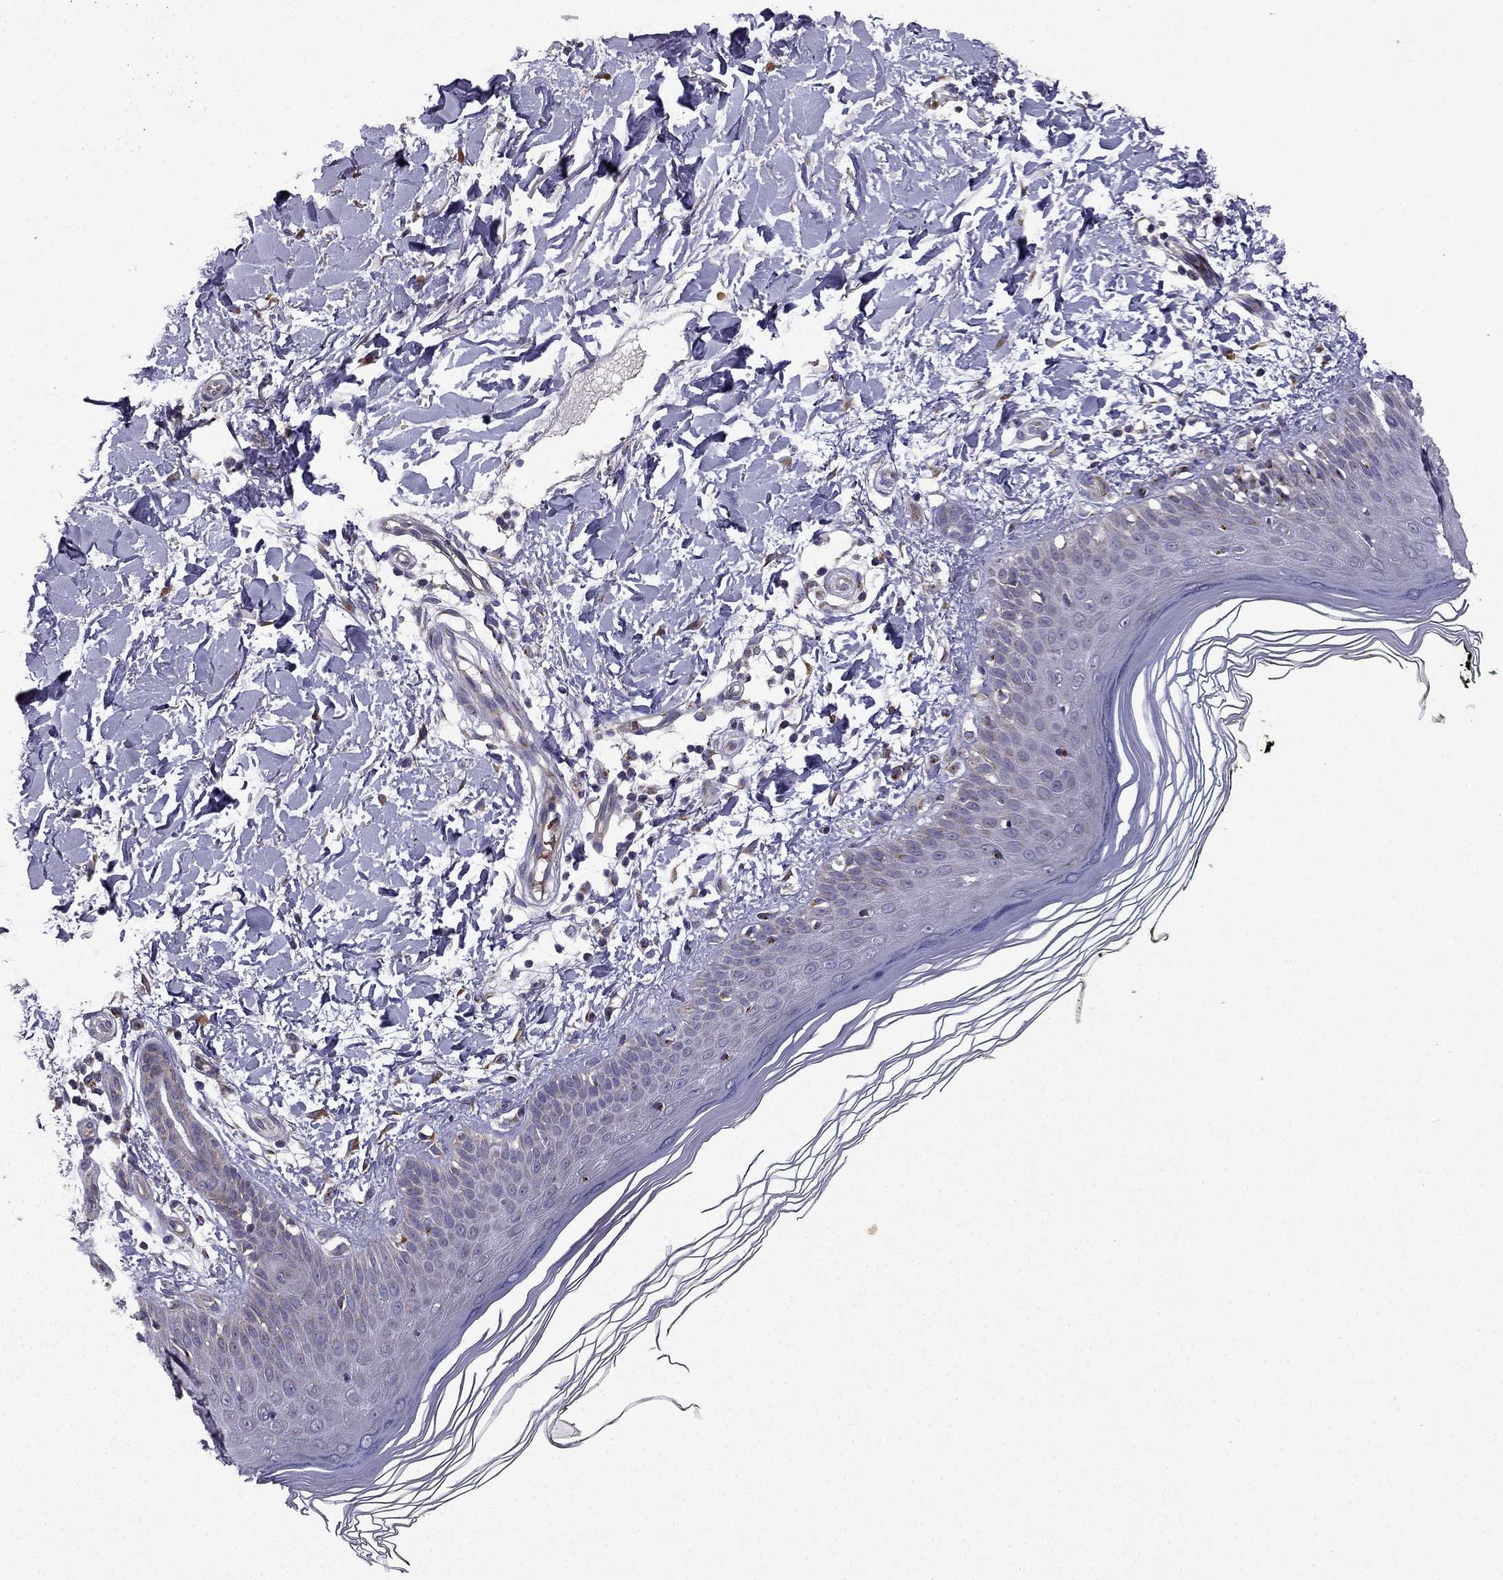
{"staining": {"intensity": "negative", "quantity": "none", "location": "none"}, "tissue": "skin", "cell_type": "Fibroblasts", "image_type": "normal", "snomed": [{"axis": "morphology", "description": "Normal tissue, NOS"}, {"axis": "topography", "description": "Skin"}], "caption": "This is an IHC micrograph of unremarkable human skin. There is no positivity in fibroblasts.", "gene": "B4GALT7", "patient": {"sex": "female", "age": 62}}